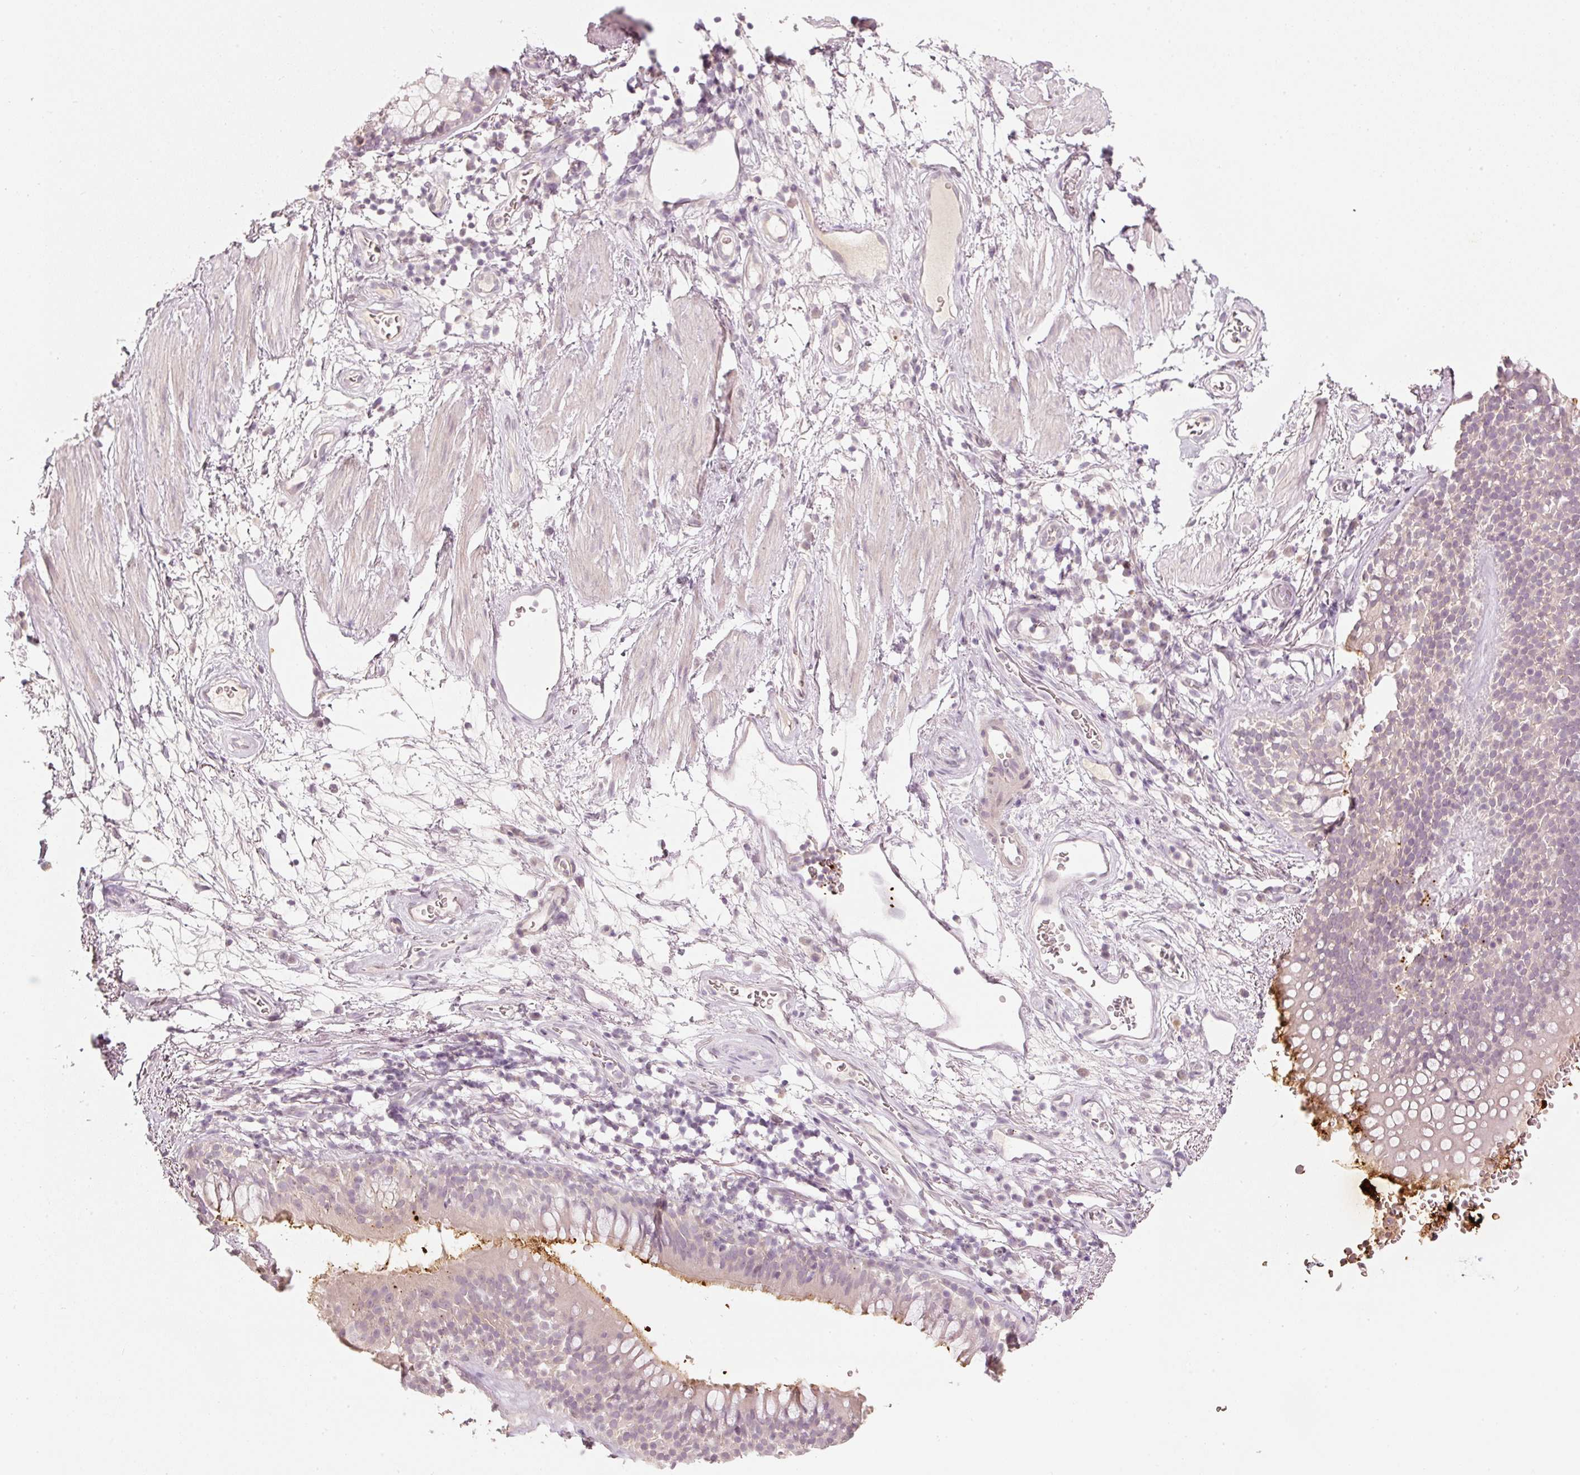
{"staining": {"intensity": "negative", "quantity": "none", "location": "none"}, "tissue": "adipose tissue", "cell_type": "Adipocytes", "image_type": "normal", "snomed": [{"axis": "morphology", "description": "Normal tissue, NOS"}, {"axis": "topography", "description": "Cartilage tissue"}, {"axis": "topography", "description": "Bronchus"}], "caption": "Immunohistochemical staining of benign human adipose tissue shows no significant staining in adipocytes.", "gene": "STEAP1", "patient": {"sex": "male", "age": 58}}